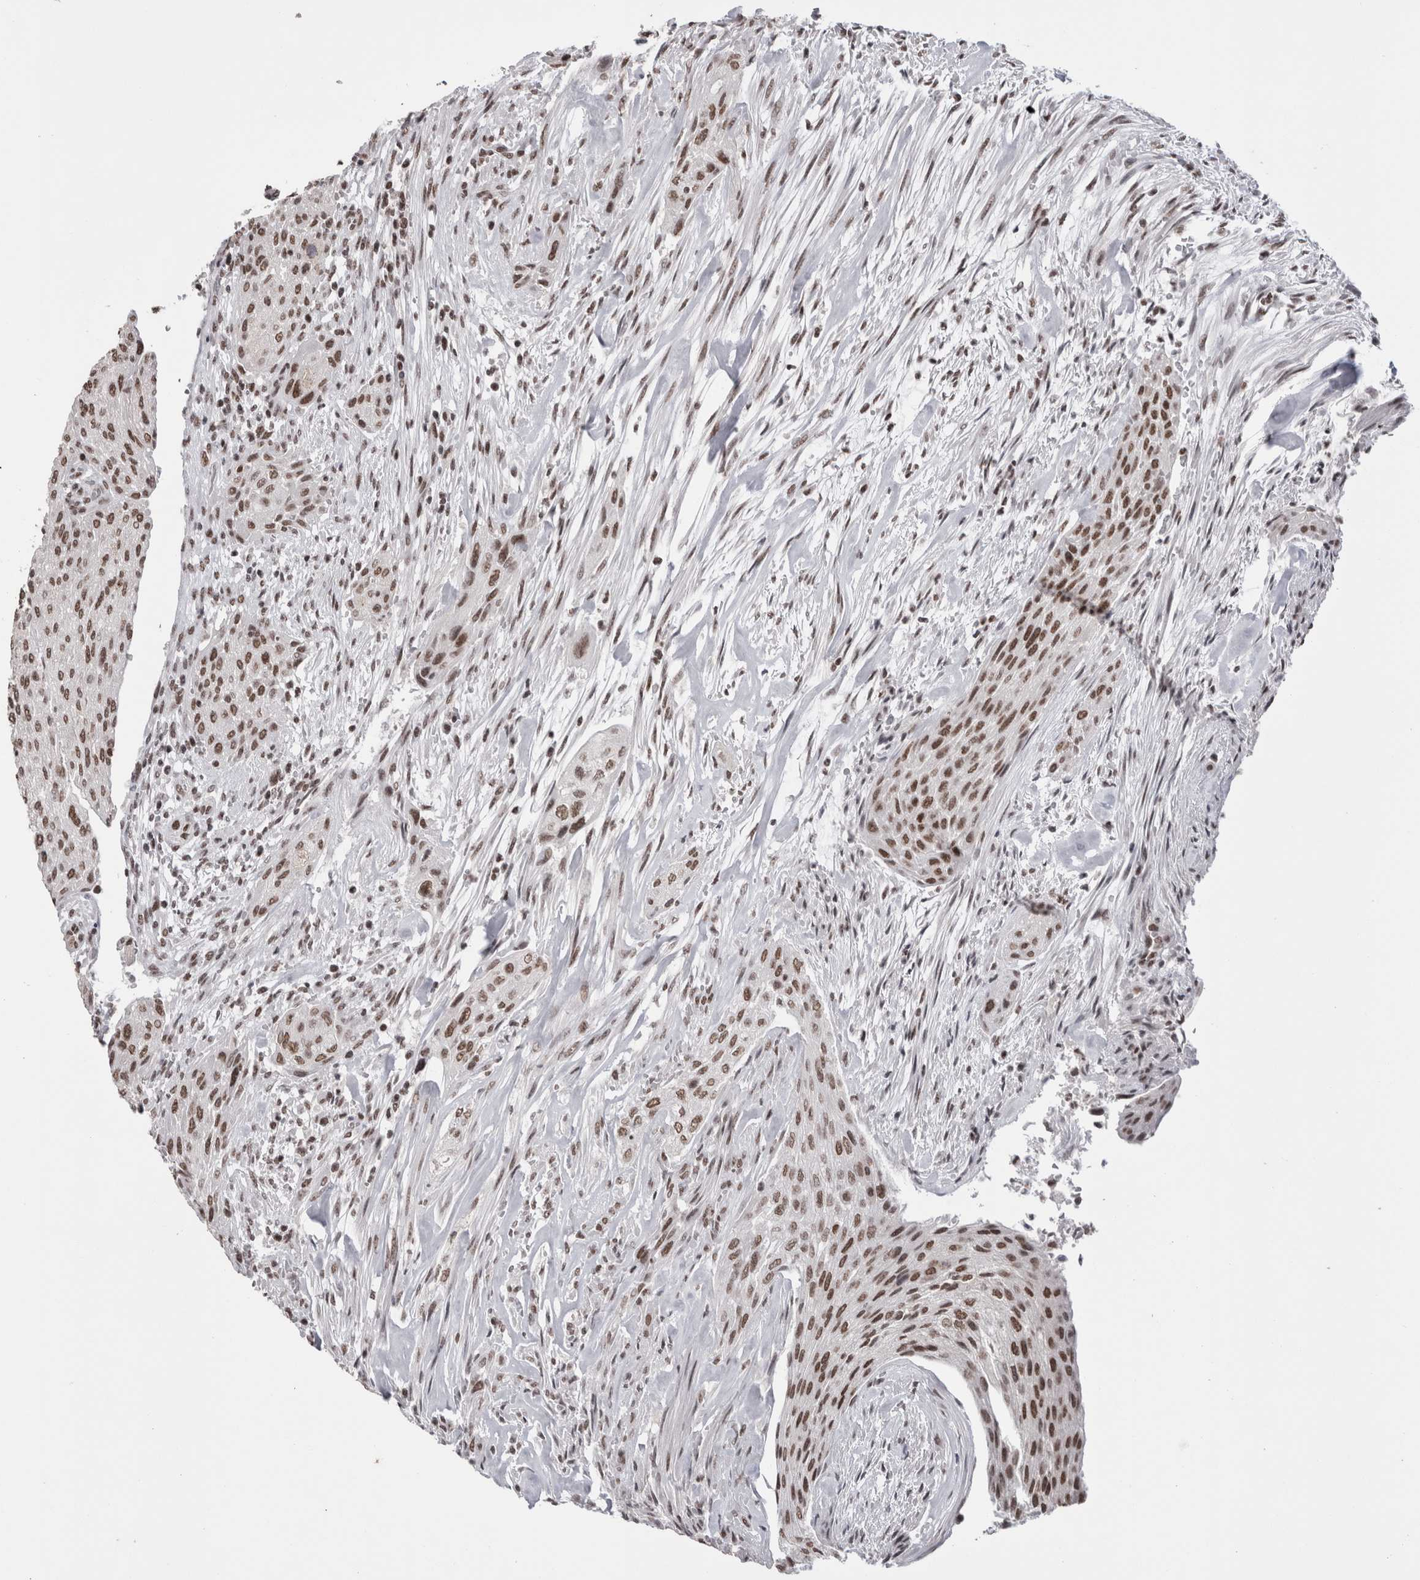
{"staining": {"intensity": "moderate", "quantity": ">75%", "location": "nuclear"}, "tissue": "urothelial cancer", "cell_type": "Tumor cells", "image_type": "cancer", "snomed": [{"axis": "morphology", "description": "Urothelial carcinoma, Low grade"}, {"axis": "morphology", "description": "Urothelial carcinoma, High grade"}, {"axis": "topography", "description": "Urinary bladder"}], "caption": "Low-grade urothelial carcinoma stained for a protein (brown) reveals moderate nuclear positive expression in about >75% of tumor cells.", "gene": "SMC1A", "patient": {"sex": "male", "age": 35}}